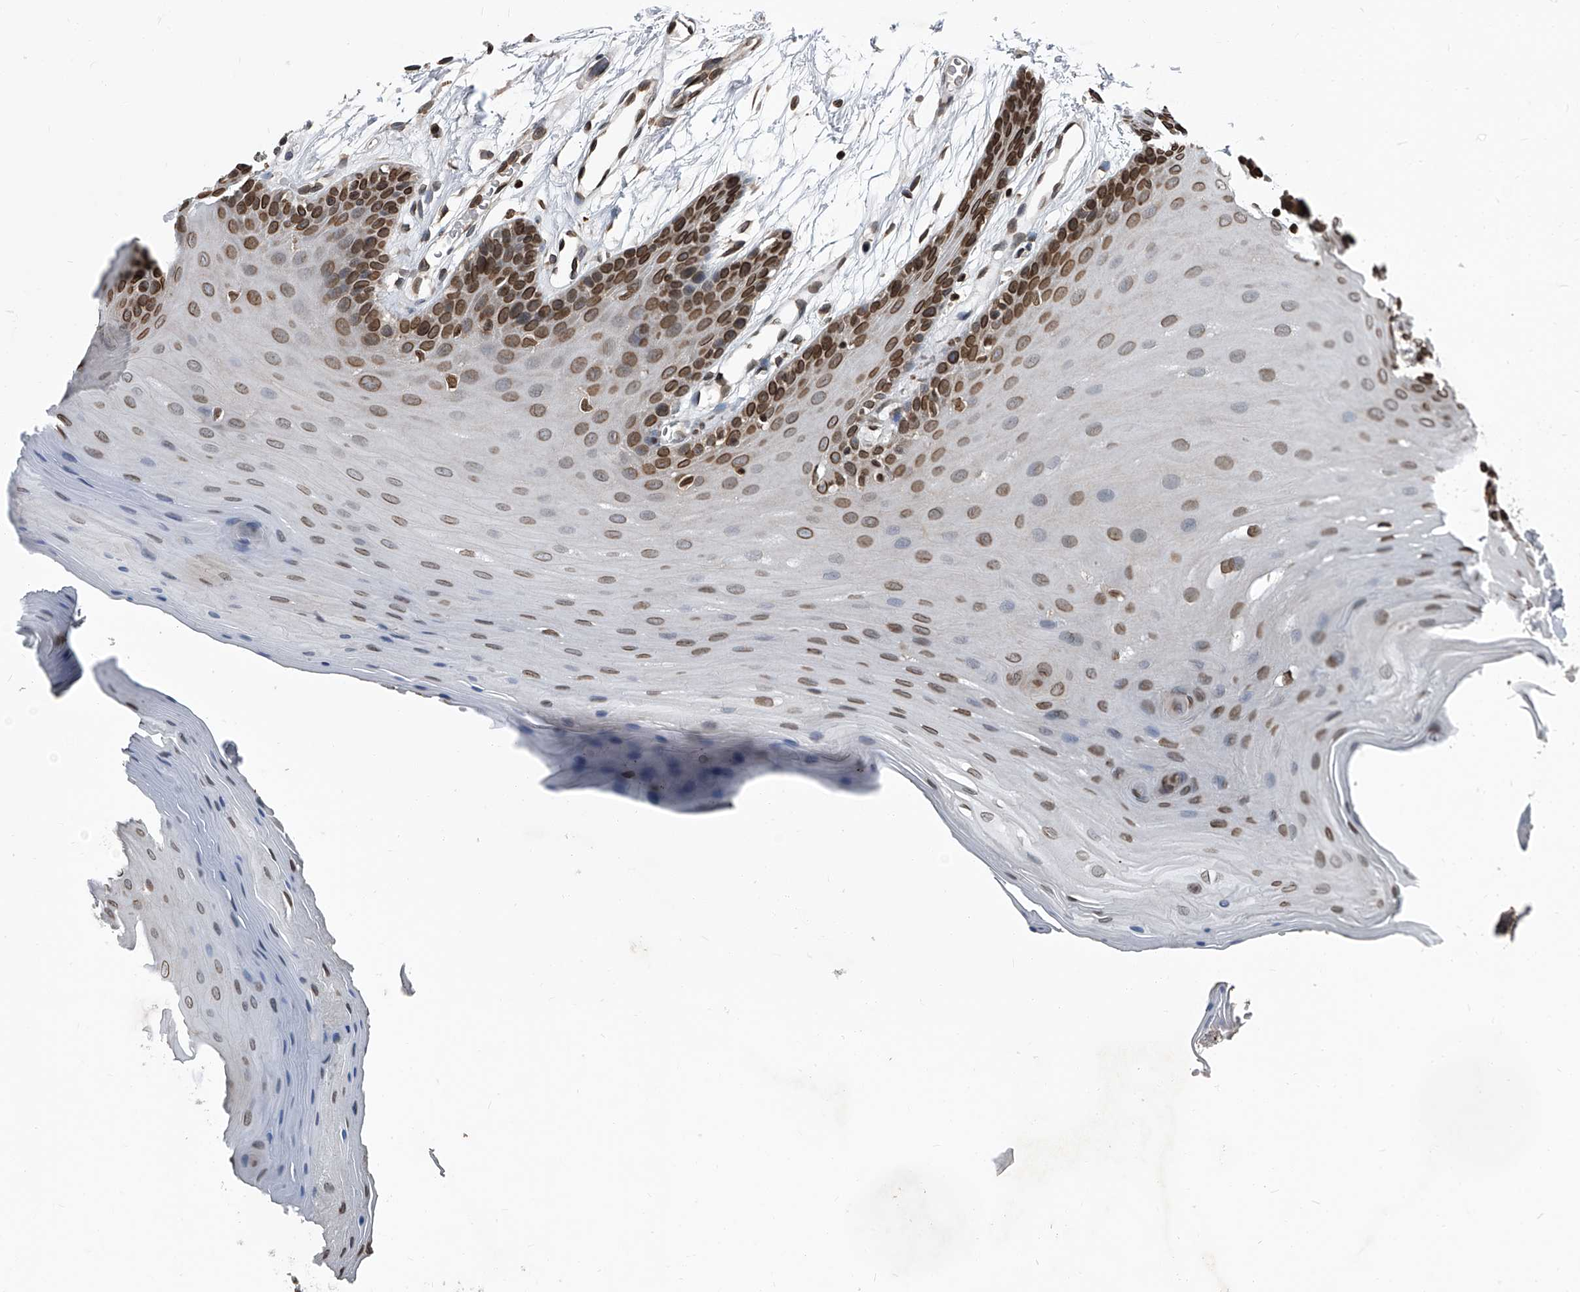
{"staining": {"intensity": "strong", "quantity": "25%-75%", "location": "cytoplasmic/membranous,nuclear"}, "tissue": "oral mucosa", "cell_type": "Squamous epithelial cells", "image_type": "normal", "snomed": [{"axis": "morphology", "description": "Normal tissue, NOS"}, {"axis": "morphology", "description": "Squamous cell carcinoma, NOS"}, {"axis": "topography", "description": "Skeletal muscle"}, {"axis": "topography", "description": "Oral tissue"}, {"axis": "topography", "description": "Salivary gland"}, {"axis": "topography", "description": "Head-Neck"}], "caption": "Immunohistochemical staining of normal oral mucosa demonstrates high levels of strong cytoplasmic/membranous,nuclear staining in approximately 25%-75% of squamous epithelial cells.", "gene": "PHF20", "patient": {"sex": "male", "age": 54}}